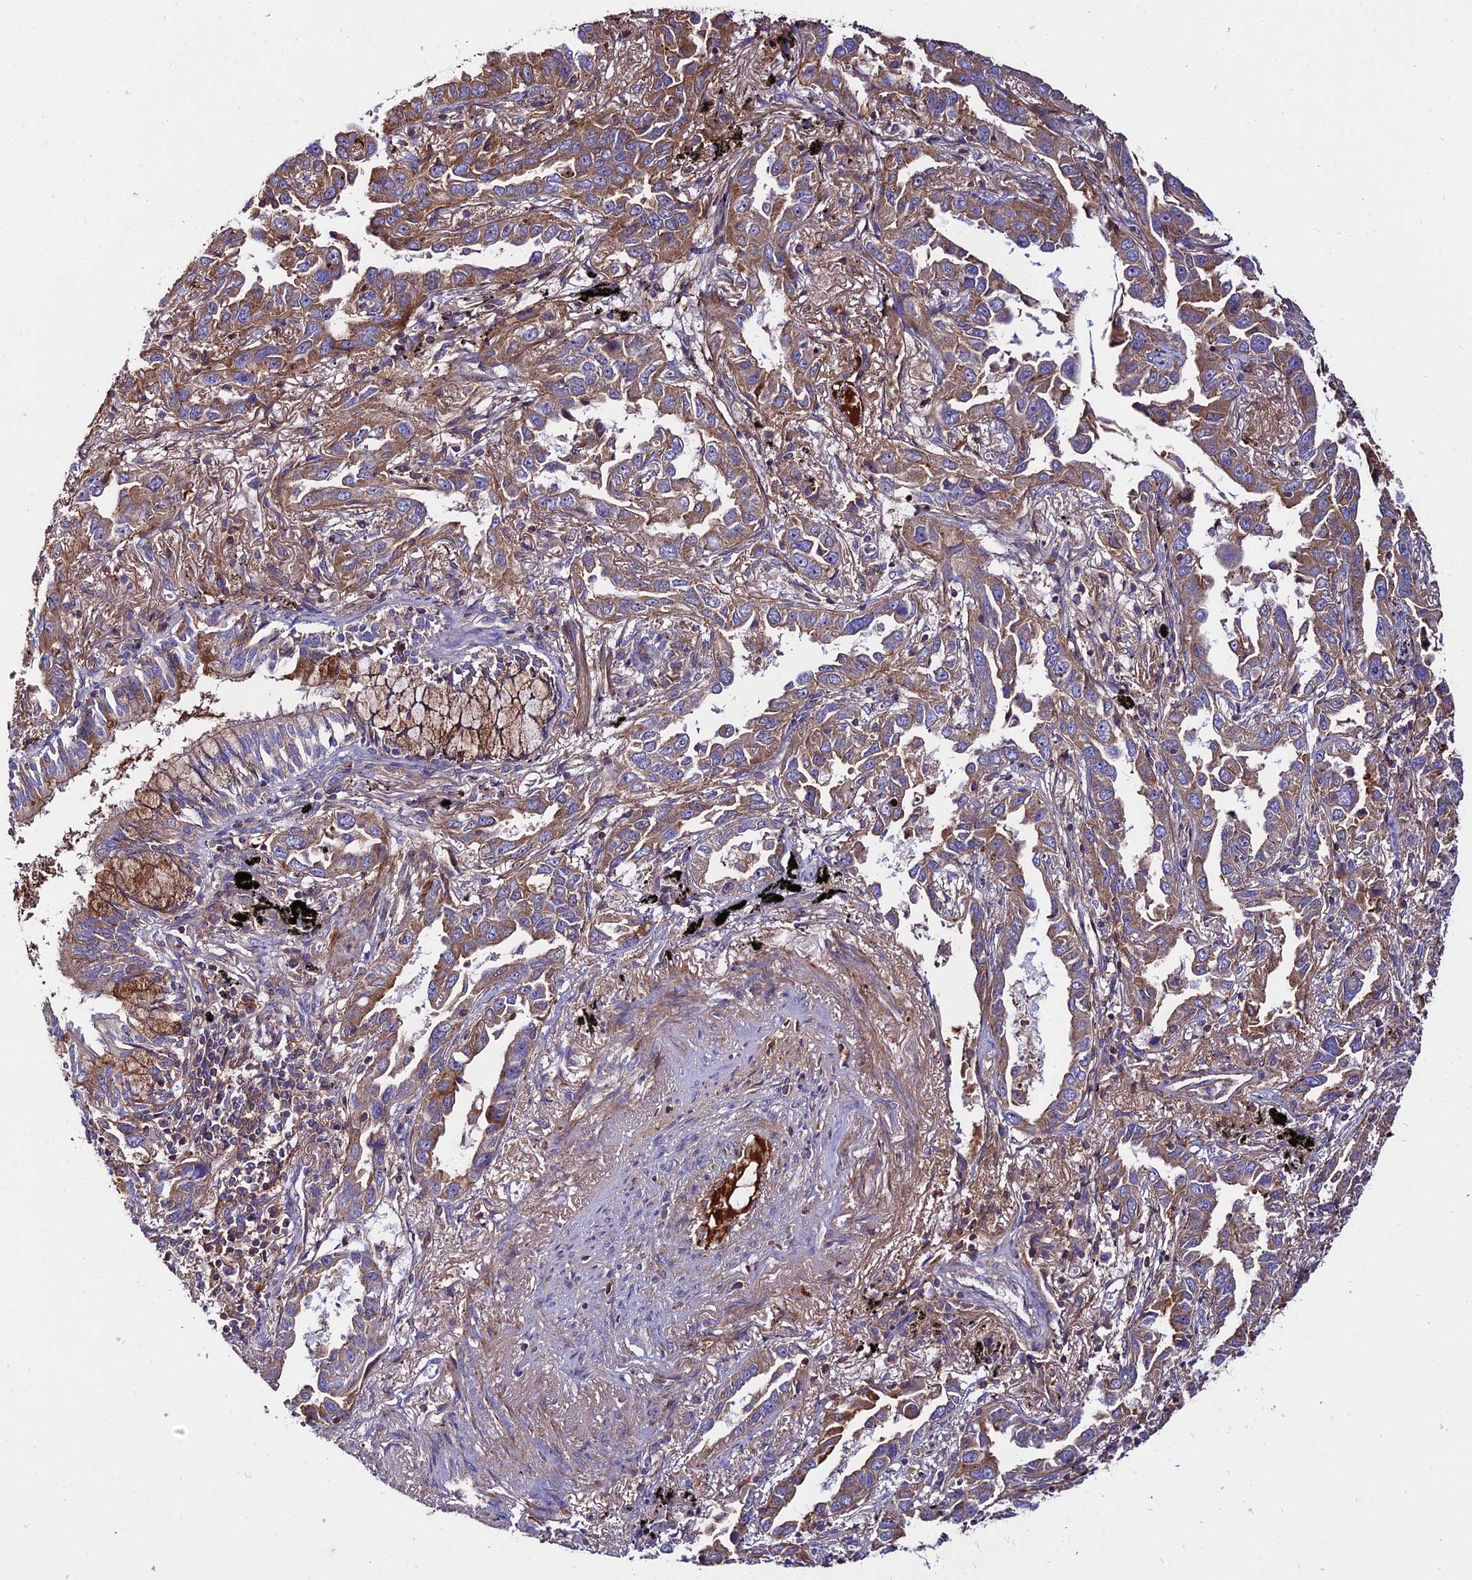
{"staining": {"intensity": "moderate", "quantity": ">75%", "location": "cytoplasmic/membranous"}, "tissue": "lung cancer", "cell_type": "Tumor cells", "image_type": "cancer", "snomed": [{"axis": "morphology", "description": "Adenocarcinoma, NOS"}, {"axis": "topography", "description": "Lung"}], "caption": "Immunohistochemical staining of human adenocarcinoma (lung) demonstrates medium levels of moderate cytoplasmic/membranous protein expression in approximately >75% of tumor cells.", "gene": "PYM1", "patient": {"sex": "male", "age": 67}}